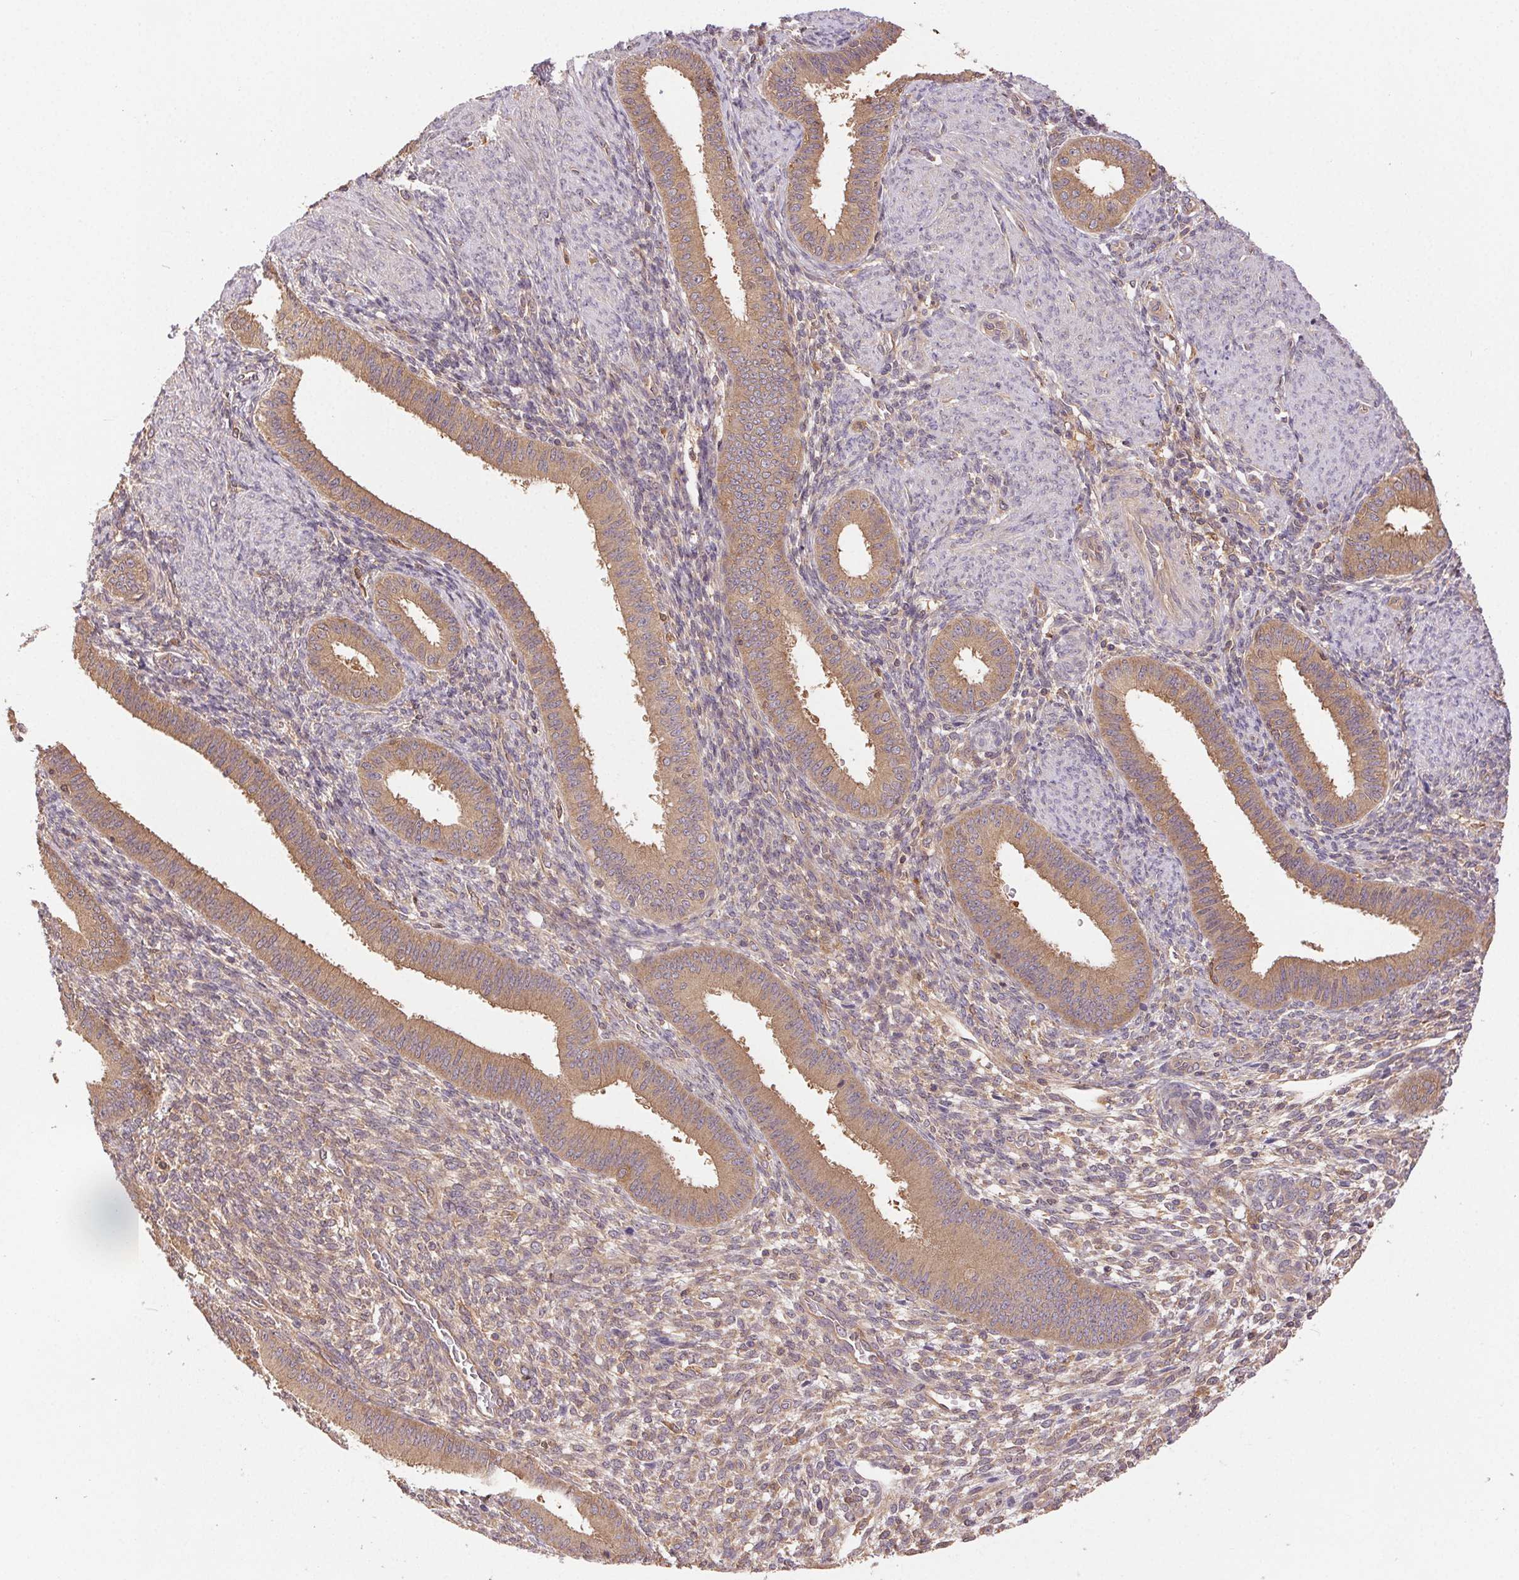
{"staining": {"intensity": "weak", "quantity": "25%-75%", "location": "cytoplasmic/membranous"}, "tissue": "endometrium", "cell_type": "Cells in endometrial stroma", "image_type": "normal", "snomed": [{"axis": "morphology", "description": "Normal tissue, NOS"}, {"axis": "topography", "description": "Endometrium"}], "caption": "Immunohistochemical staining of unremarkable human endometrium demonstrates 25%-75% levels of weak cytoplasmic/membranous protein expression in approximately 25%-75% of cells in endometrial stroma. Using DAB (brown) and hematoxylin (blue) stains, captured at high magnification using brightfield microscopy.", "gene": "GDI1", "patient": {"sex": "female", "age": 39}}